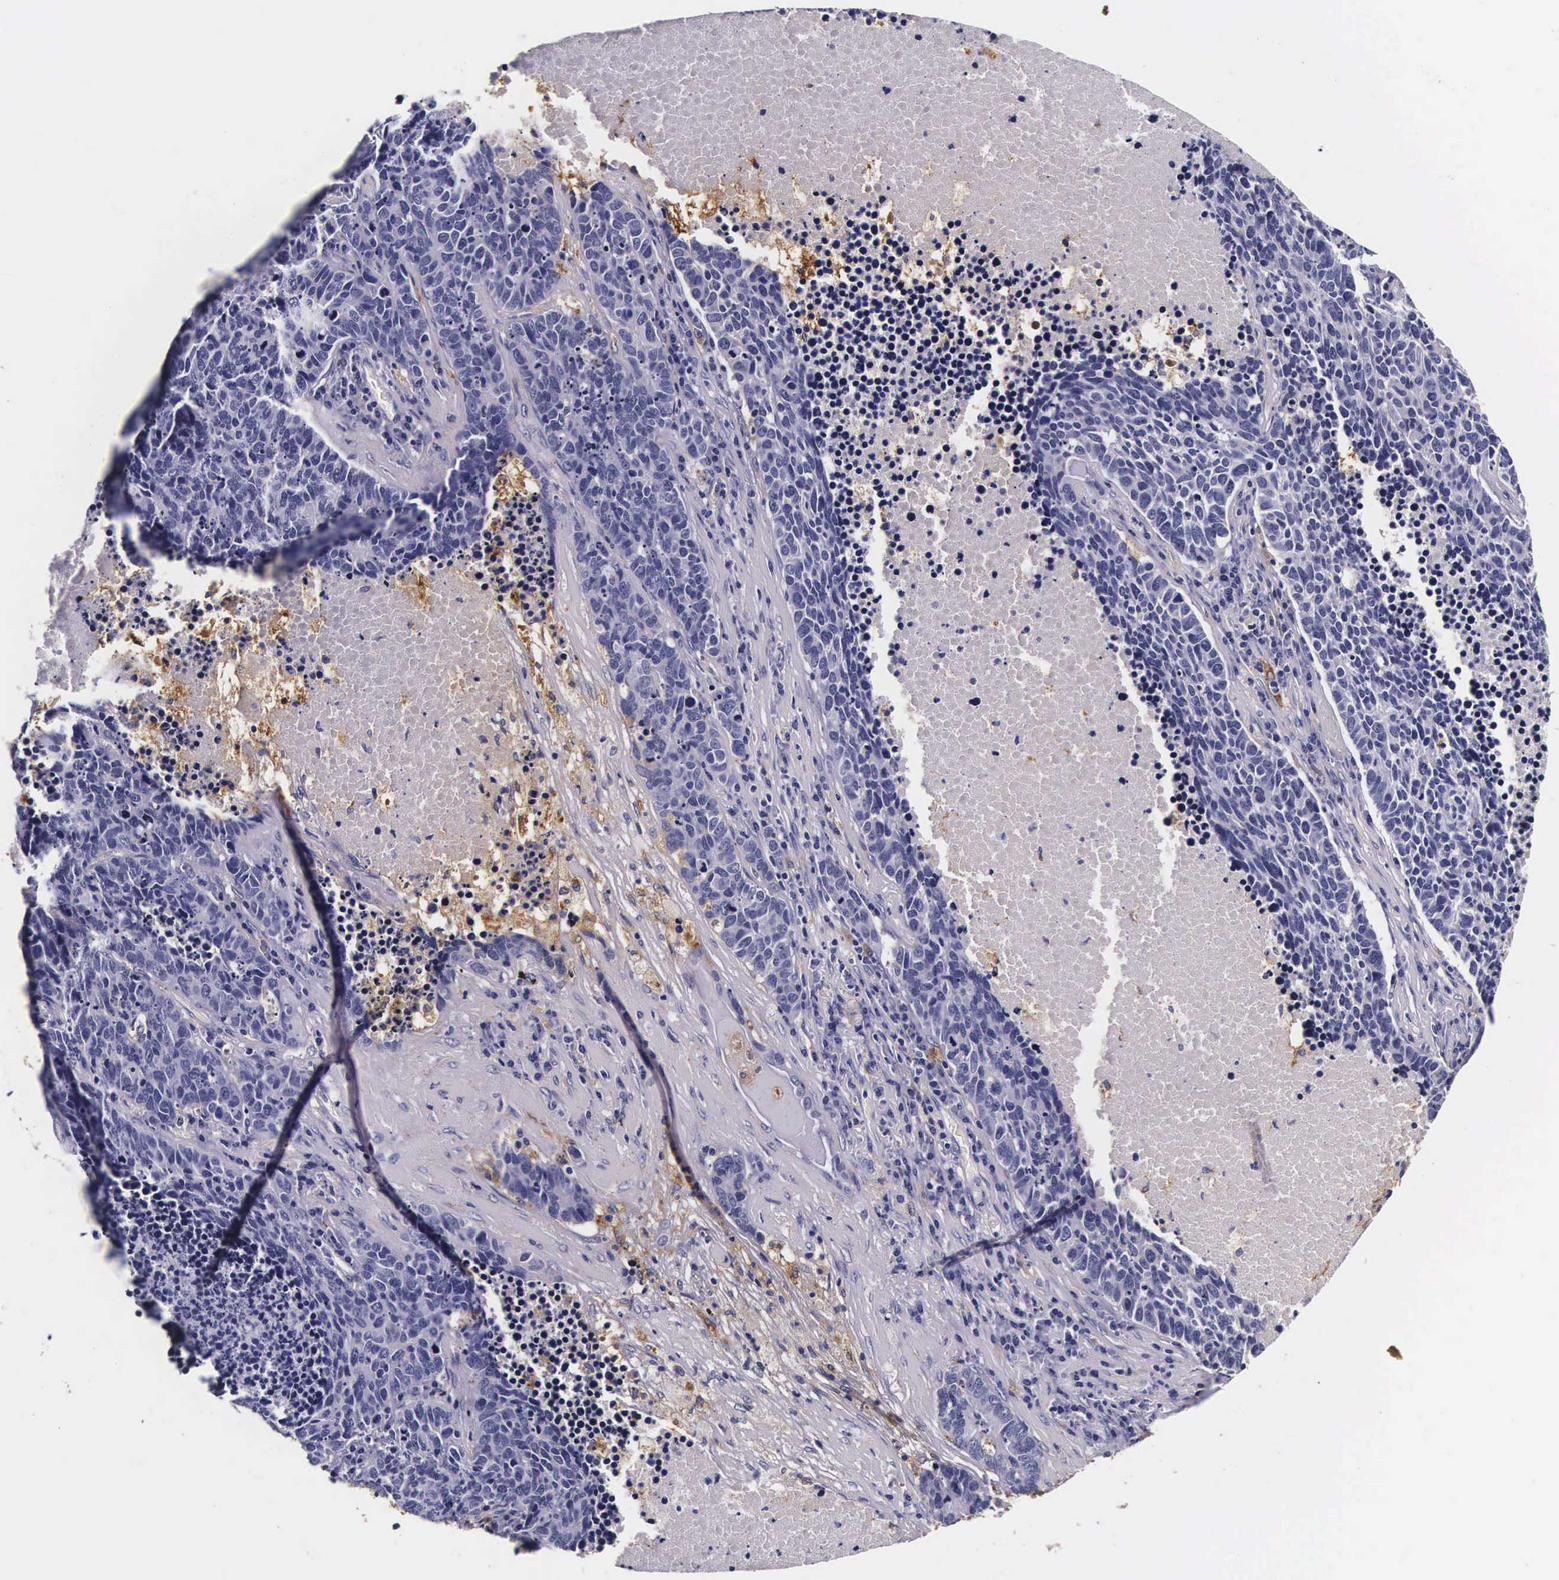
{"staining": {"intensity": "negative", "quantity": "none", "location": "none"}, "tissue": "lung cancer", "cell_type": "Tumor cells", "image_type": "cancer", "snomed": [{"axis": "morphology", "description": "Neoplasm, malignant, NOS"}, {"axis": "topography", "description": "Lung"}], "caption": "High magnification brightfield microscopy of lung cancer stained with DAB (brown) and counterstained with hematoxylin (blue): tumor cells show no significant positivity. The staining is performed using DAB (3,3'-diaminobenzidine) brown chromogen with nuclei counter-stained in using hematoxylin.", "gene": "CTSB", "patient": {"sex": "female", "age": 75}}